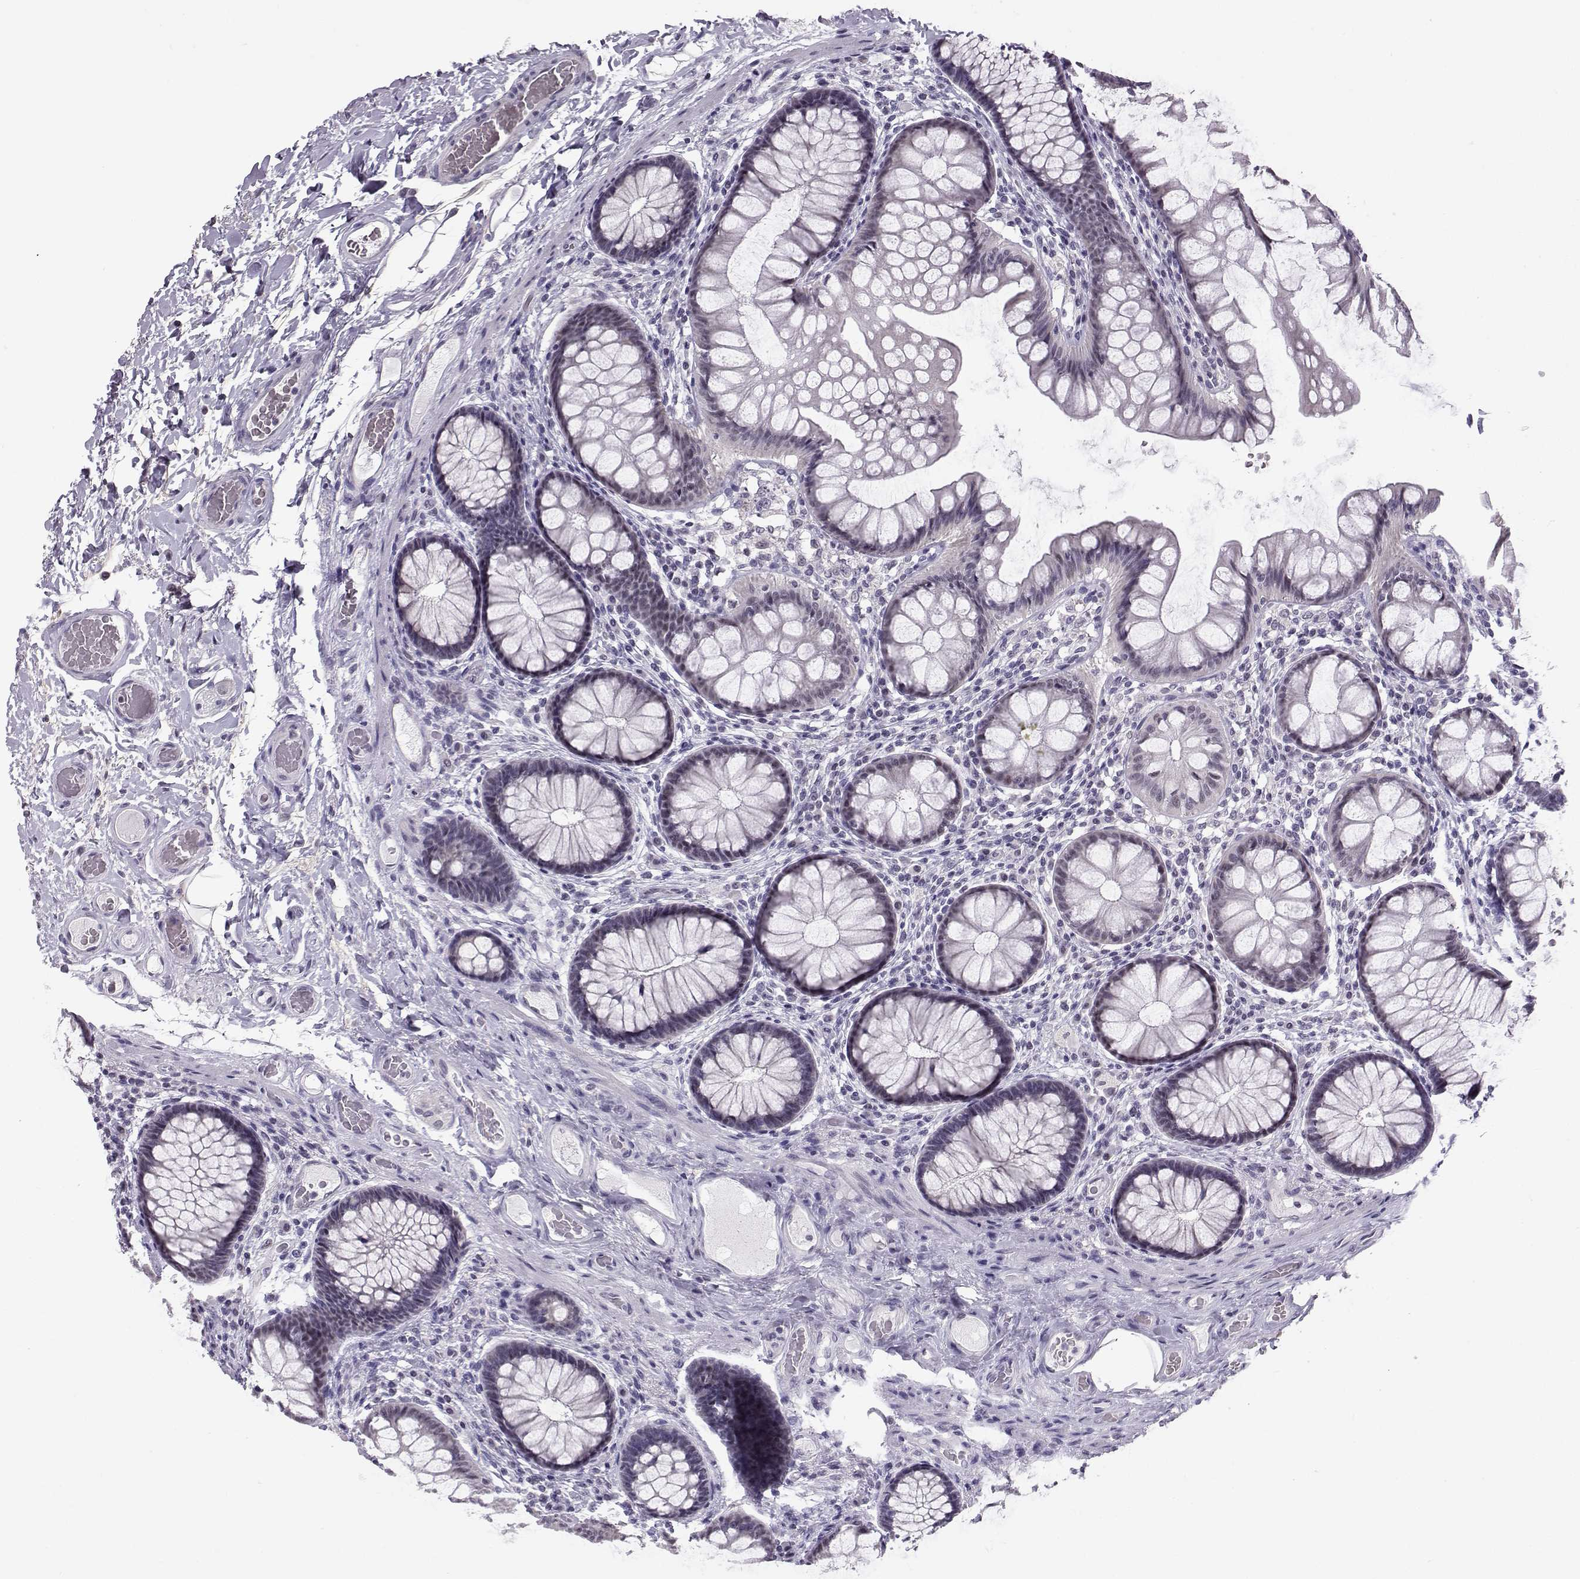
{"staining": {"intensity": "negative", "quantity": "none", "location": "none"}, "tissue": "colon", "cell_type": "Endothelial cells", "image_type": "normal", "snomed": [{"axis": "morphology", "description": "Normal tissue, NOS"}, {"axis": "topography", "description": "Colon"}], "caption": "IHC histopathology image of unremarkable human colon stained for a protein (brown), which demonstrates no expression in endothelial cells.", "gene": "DNAAF1", "patient": {"sex": "female", "age": 65}}